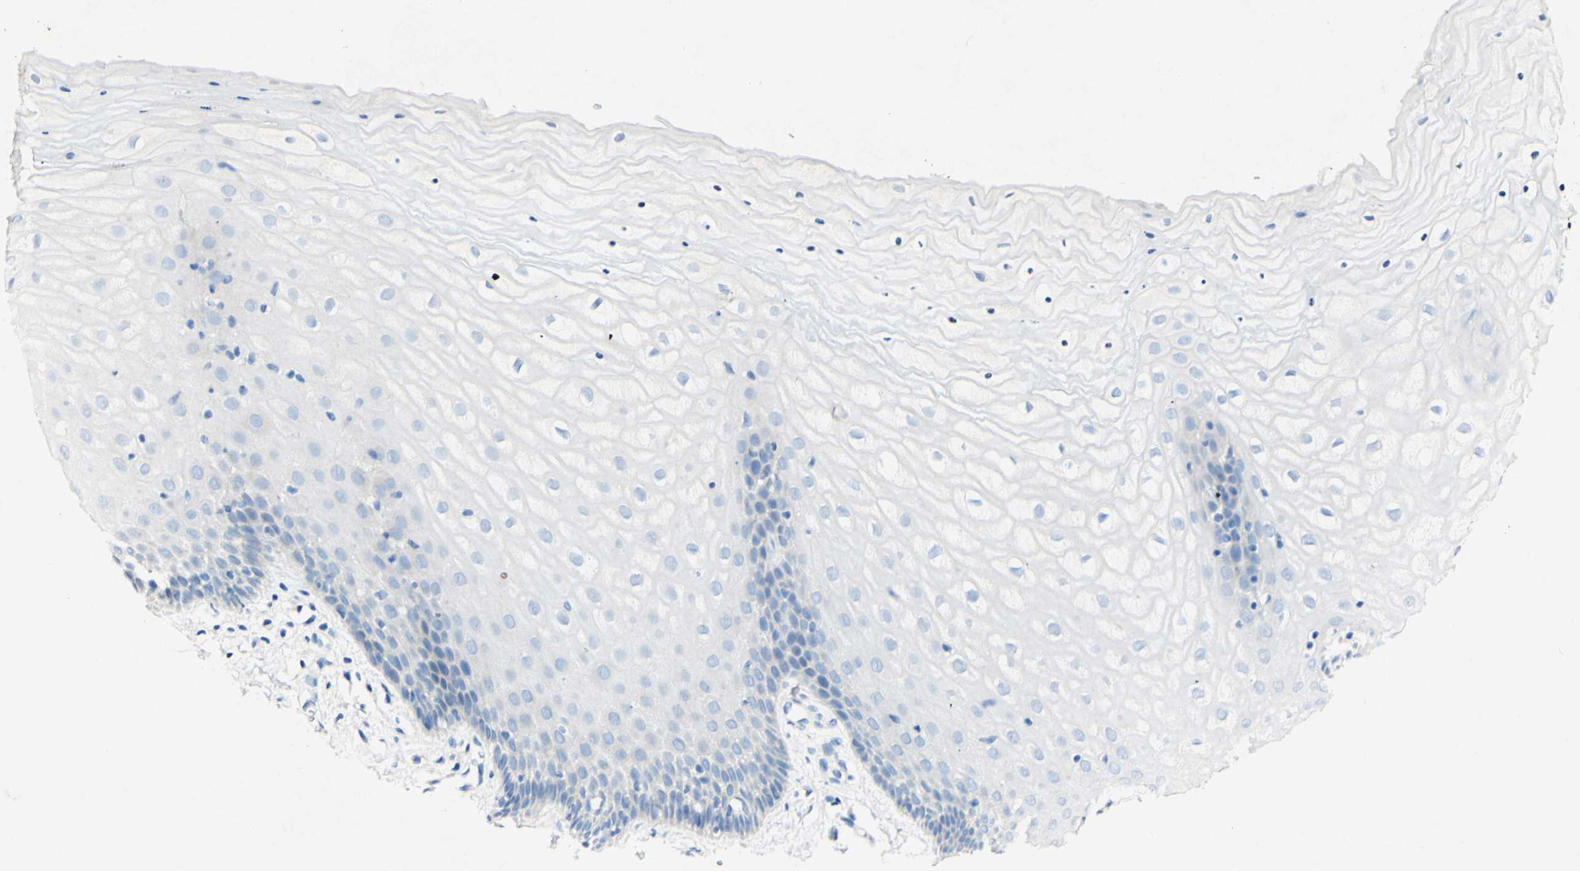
{"staining": {"intensity": "negative", "quantity": "none", "location": "none"}, "tissue": "cervix", "cell_type": "Squamous epithelial cells", "image_type": "normal", "snomed": [{"axis": "morphology", "description": "Normal tissue, NOS"}, {"axis": "topography", "description": "Cervix"}], "caption": "Normal cervix was stained to show a protein in brown. There is no significant staining in squamous epithelial cells. The staining was performed using DAB (3,3'-diaminobenzidine) to visualize the protein expression in brown, while the nuclei were stained in blue with hematoxylin (Magnification: 20x).", "gene": "FGF4", "patient": {"sex": "female", "age": 55}}